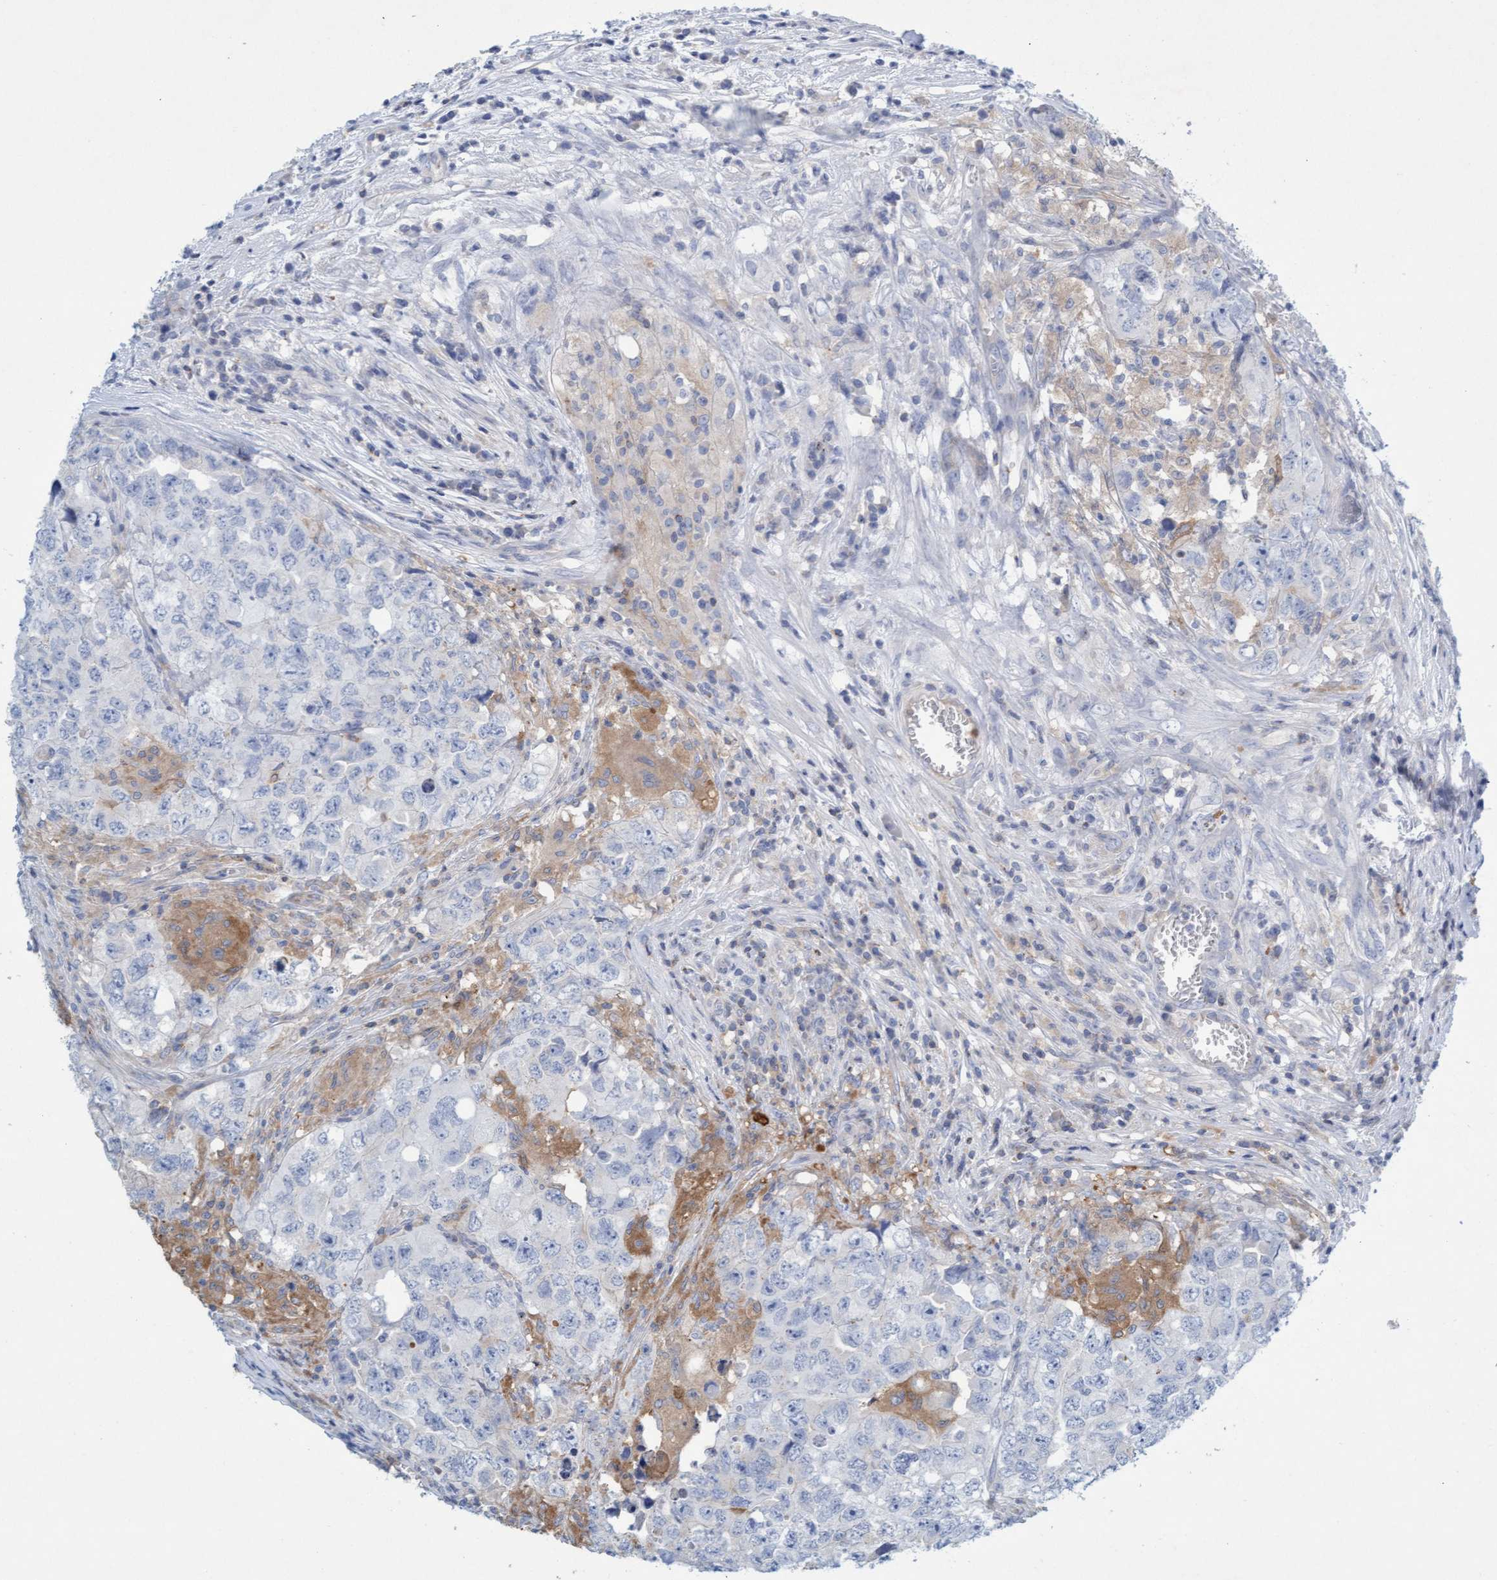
{"staining": {"intensity": "negative", "quantity": "none", "location": "none"}, "tissue": "testis cancer", "cell_type": "Tumor cells", "image_type": "cancer", "snomed": [{"axis": "morphology", "description": "Seminoma, NOS"}, {"axis": "morphology", "description": "Carcinoma, Embryonal, NOS"}, {"axis": "topography", "description": "Testis"}], "caption": "Immunohistochemistry (IHC) of testis cancer (embryonal carcinoma) exhibits no staining in tumor cells.", "gene": "SIGIRR", "patient": {"sex": "male", "age": 43}}